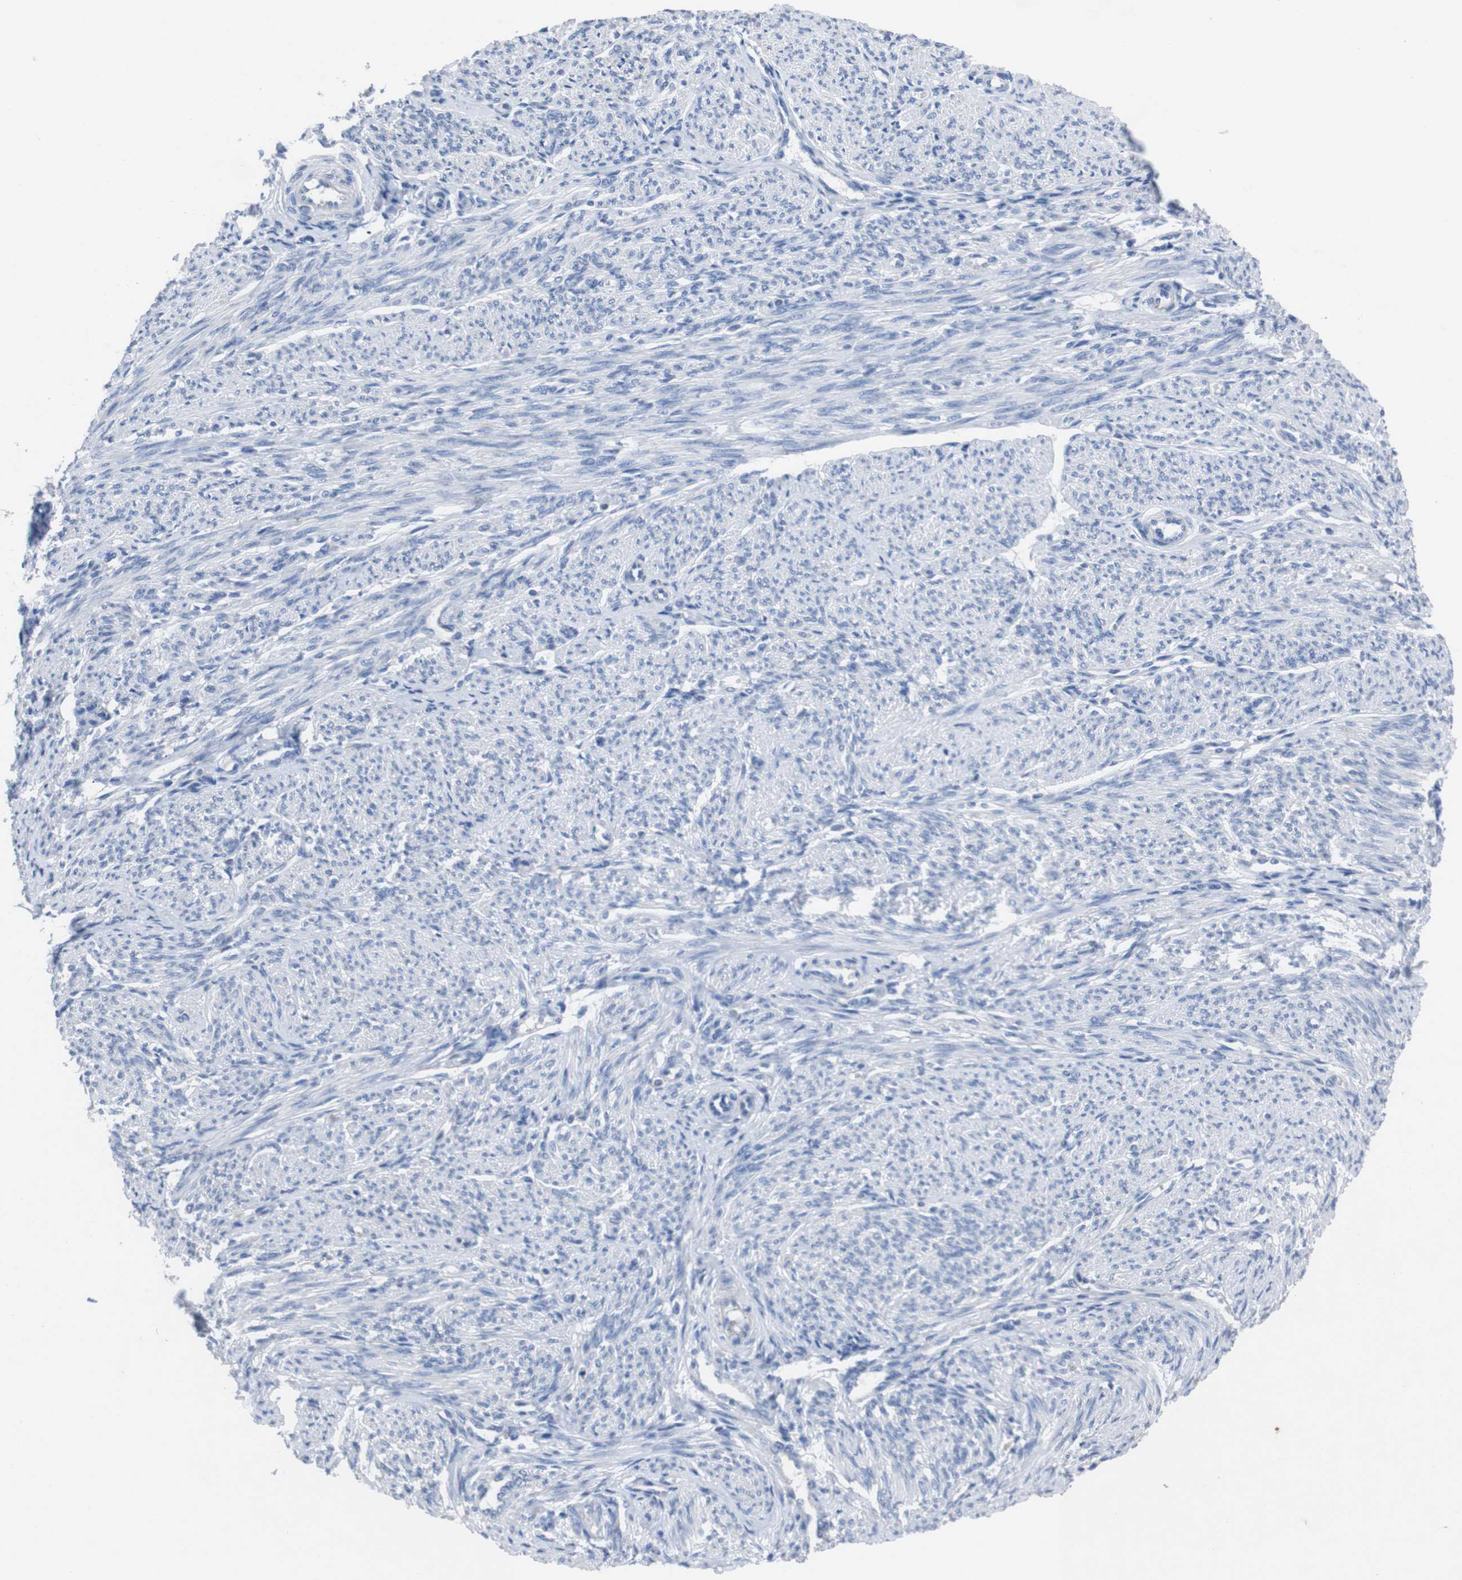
{"staining": {"intensity": "negative", "quantity": "none", "location": "none"}, "tissue": "smooth muscle", "cell_type": "Smooth muscle cells", "image_type": "normal", "snomed": [{"axis": "morphology", "description": "Normal tissue, NOS"}, {"axis": "topography", "description": "Smooth muscle"}], "caption": "This is an immunohistochemistry (IHC) image of normal human smooth muscle. There is no staining in smooth muscle cells.", "gene": "GJB2", "patient": {"sex": "female", "age": 65}}